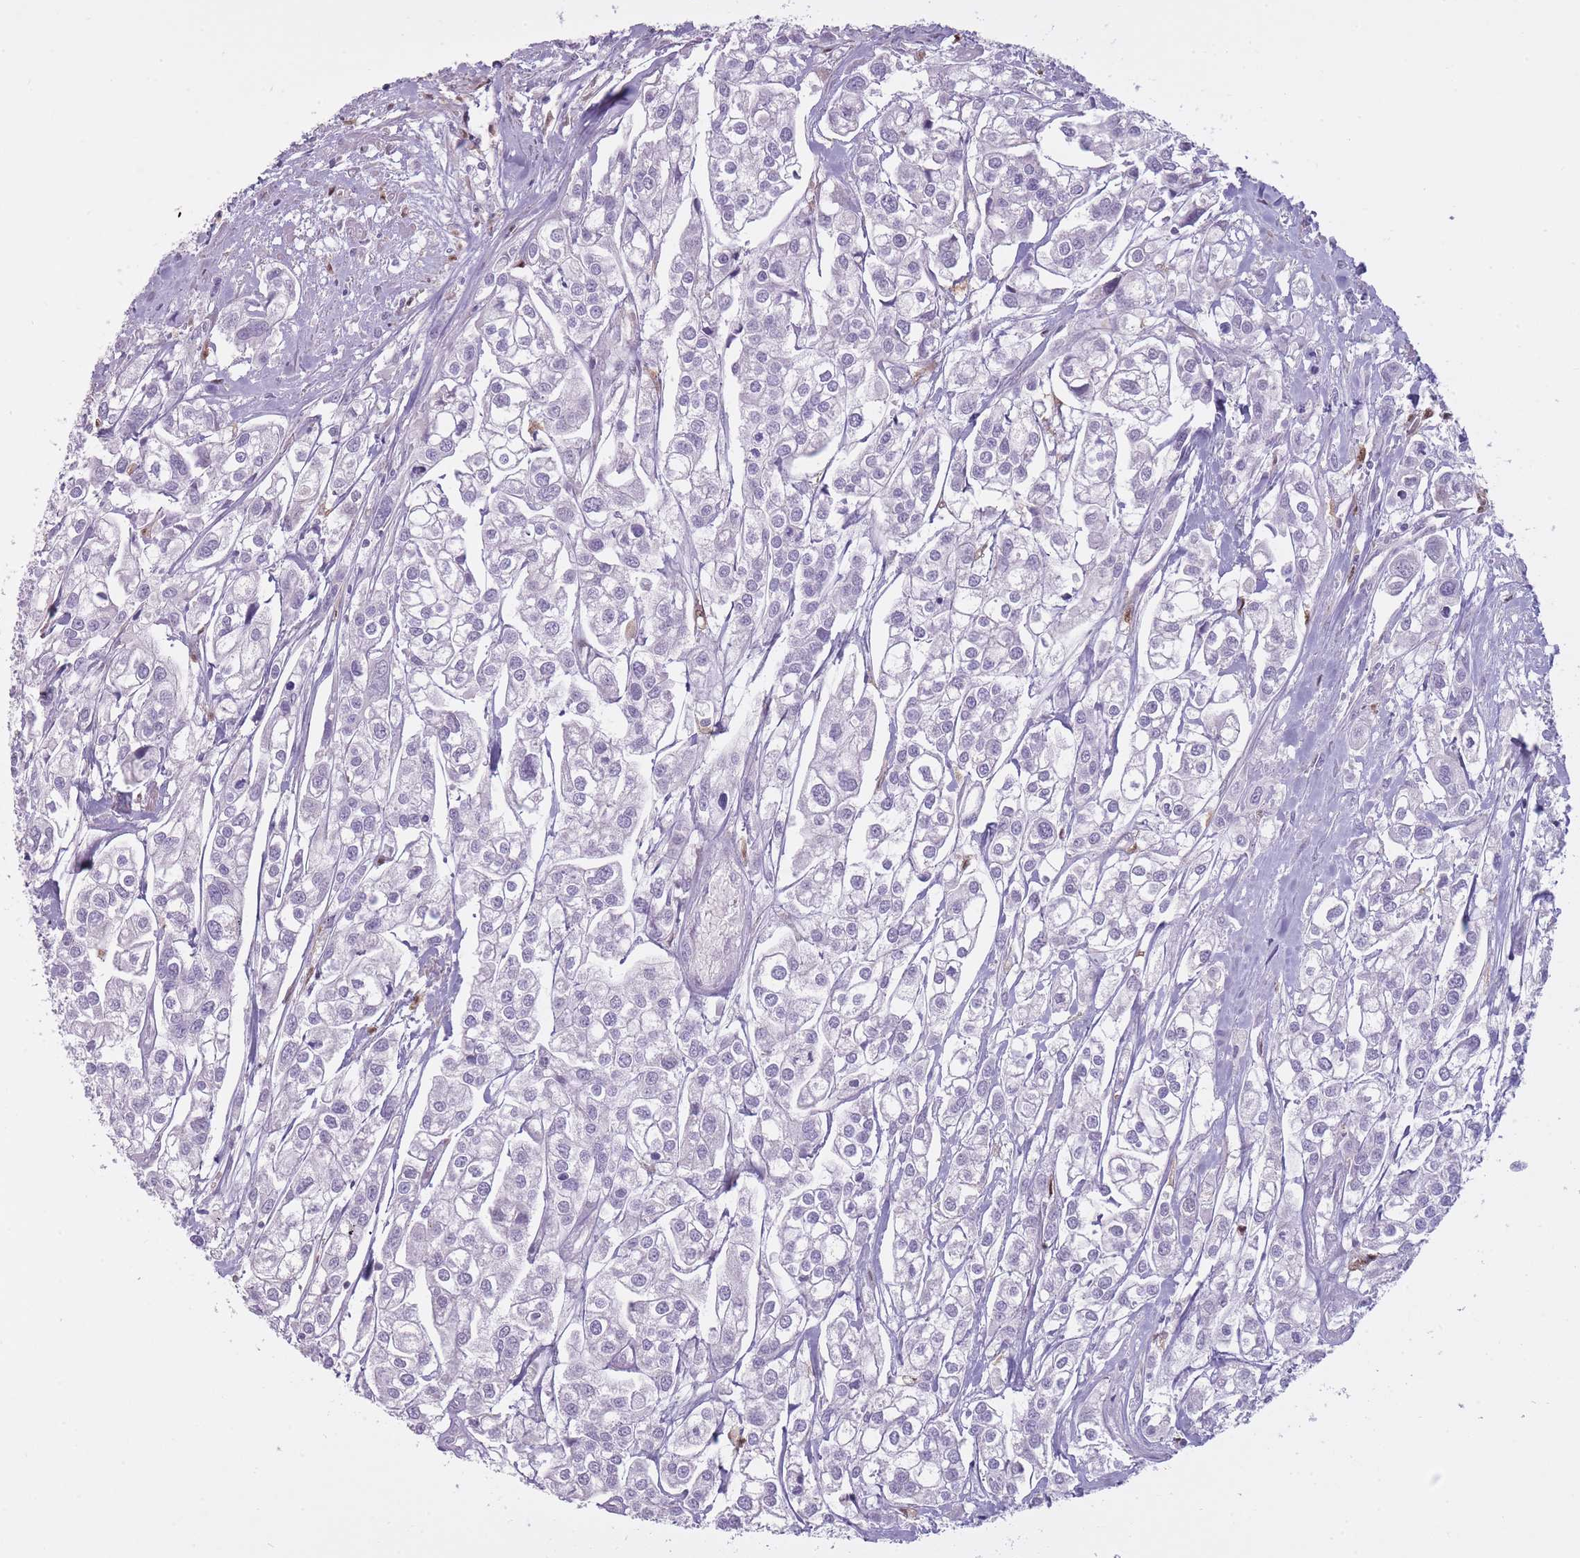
{"staining": {"intensity": "negative", "quantity": "none", "location": "none"}, "tissue": "urothelial cancer", "cell_type": "Tumor cells", "image_type": "cancer", "snomed": [{"axis": "morphology", "description": "Urothelial carcinoma, High grade"}, {"axis": "topography", "description": "Urinary bladder"}], "caption": "Tumor cells are negative for protein expression in human urothelial carcinoma (high-grade). The staining is performed using DAB brown chromogen with nuclei counter-stained in using hematoxylin.", "gene": "LGALS9", "patient": {"sex": "male", "age": 67}}